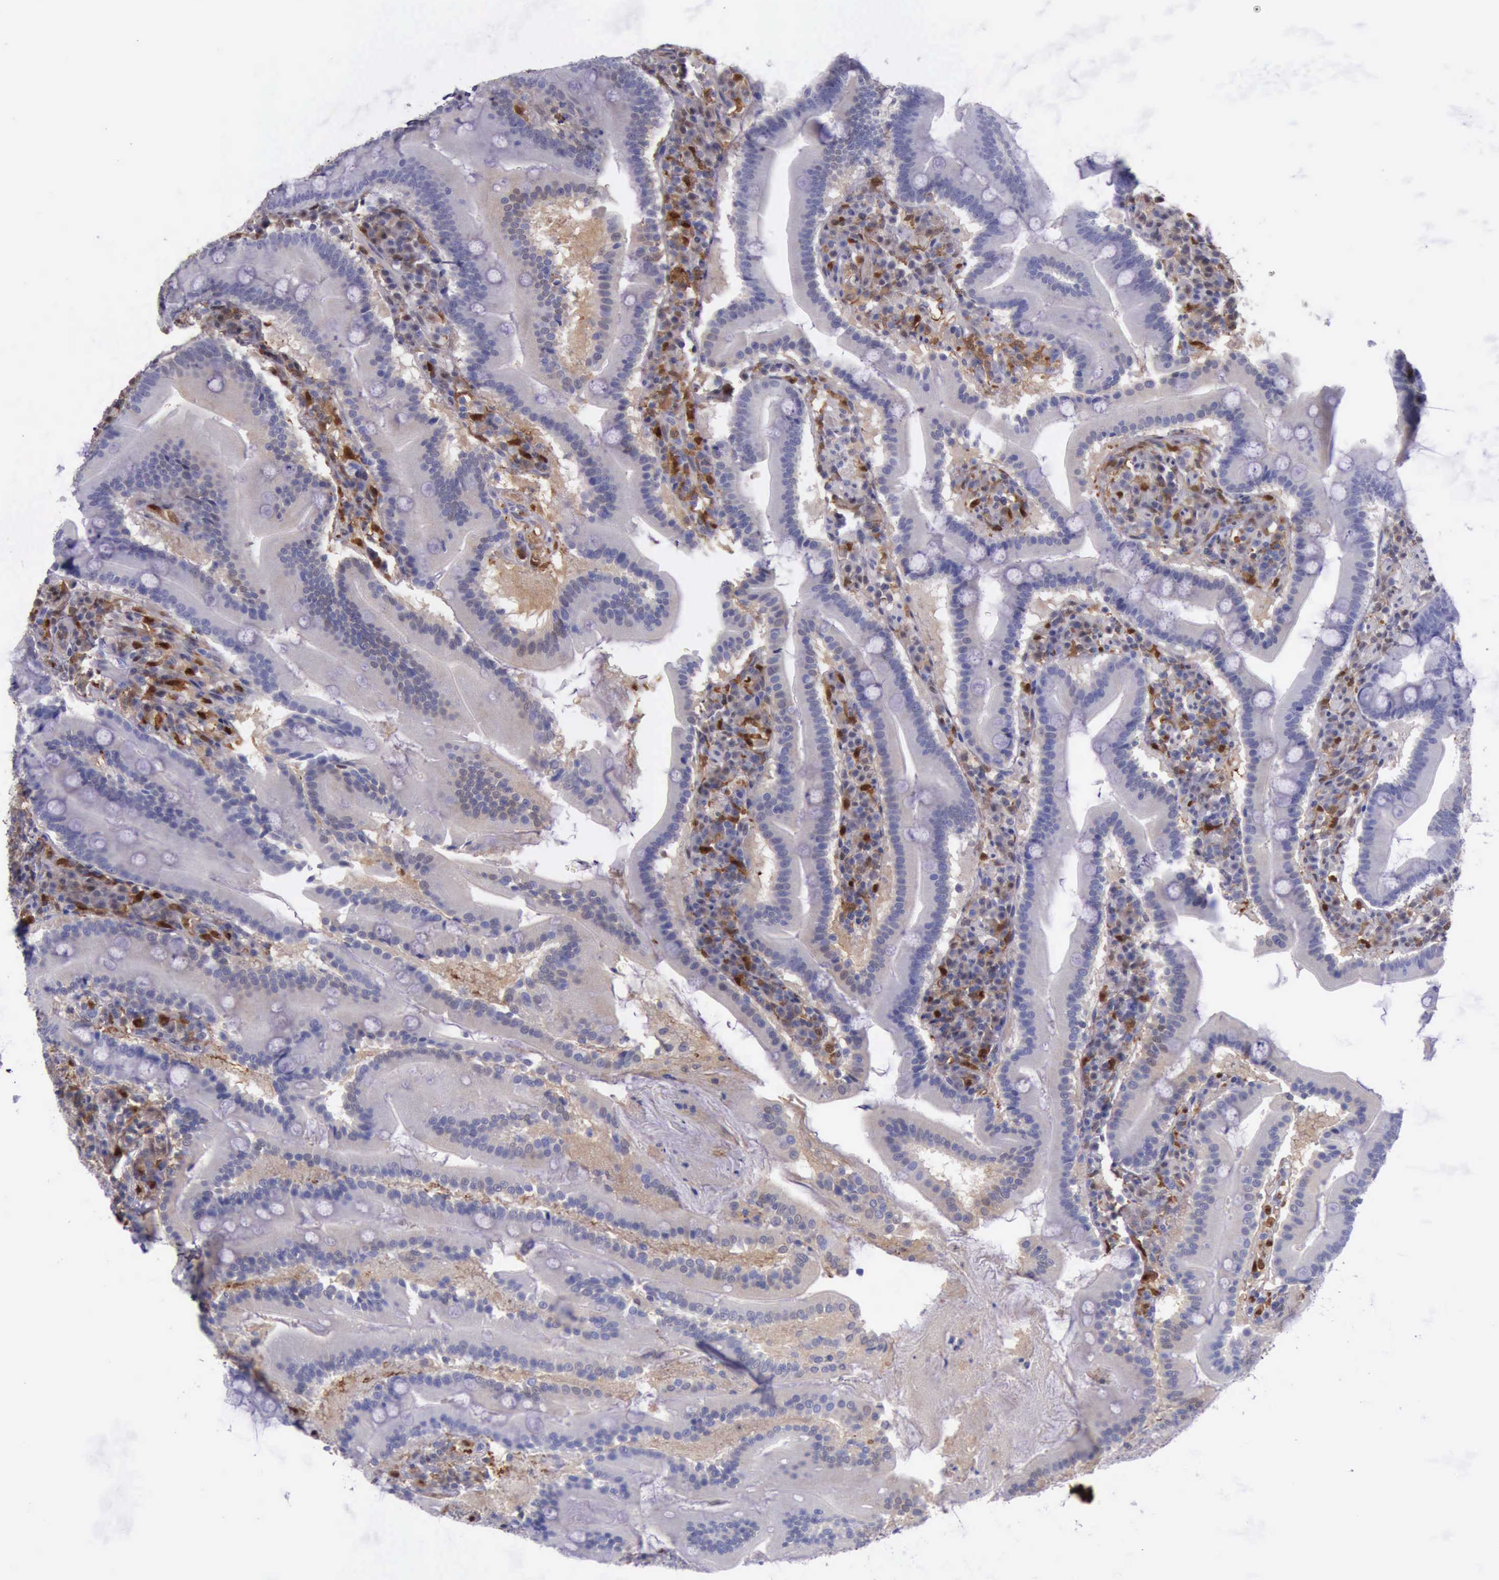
{"staining": {"intensity": "negative", "quantity": "none", "location": "none"}, "tissue": "duodenum", "cell_type": "Glandular cells", "image_type": "normal", "snomed": [{"axis": "morphology", "description": "Normal tissue, NOS"}, {"axis": "topography", "description": "Duodenum"}], "caption": "Immunohistochemistry of normal human duodenum reveals no staining in glandular cells.", "gene": "TYMP", "patient": {"sex": "male", "age": 50}}